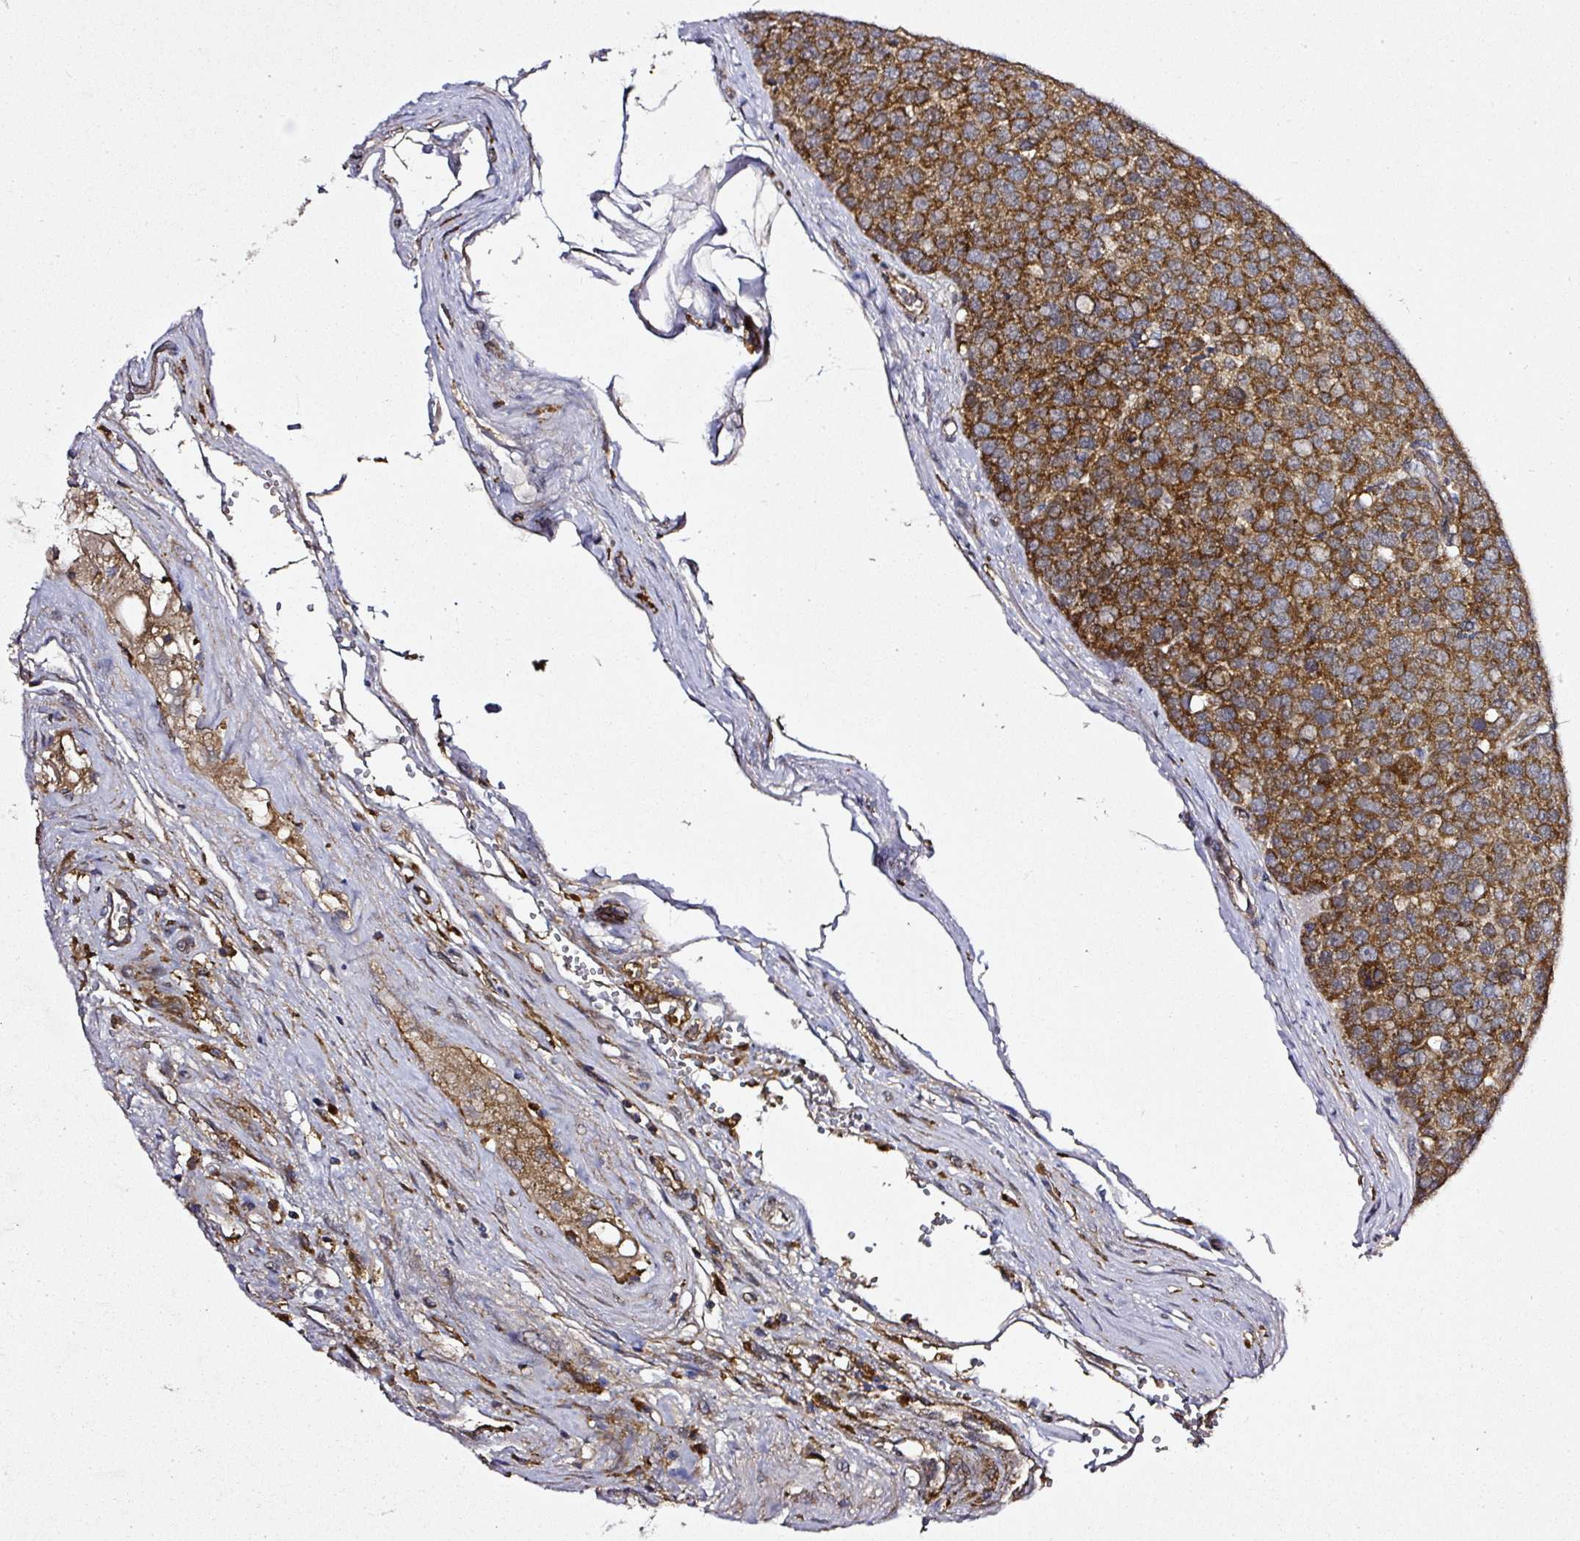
{"staining": {"intensity": "strong", "quantity": ">75%", "location": "cytoplasmic/membranous"}, "tissue": "testis cancer", "cell_type": "Tumor cells", "image_type": "cancer", "snomed": [{"axis": "morphology", "description": "Seminoma, NOS"}, {"axis": "topography", "description": "Testis"}], "caption": "Protein staining of testis seminoma tissue demonstrates strong cytoplasmic/membranous expression in approximately >75% of tumor cells.", "gene": "ZNF513", "patient": {"sex": "male", "age": 71}}